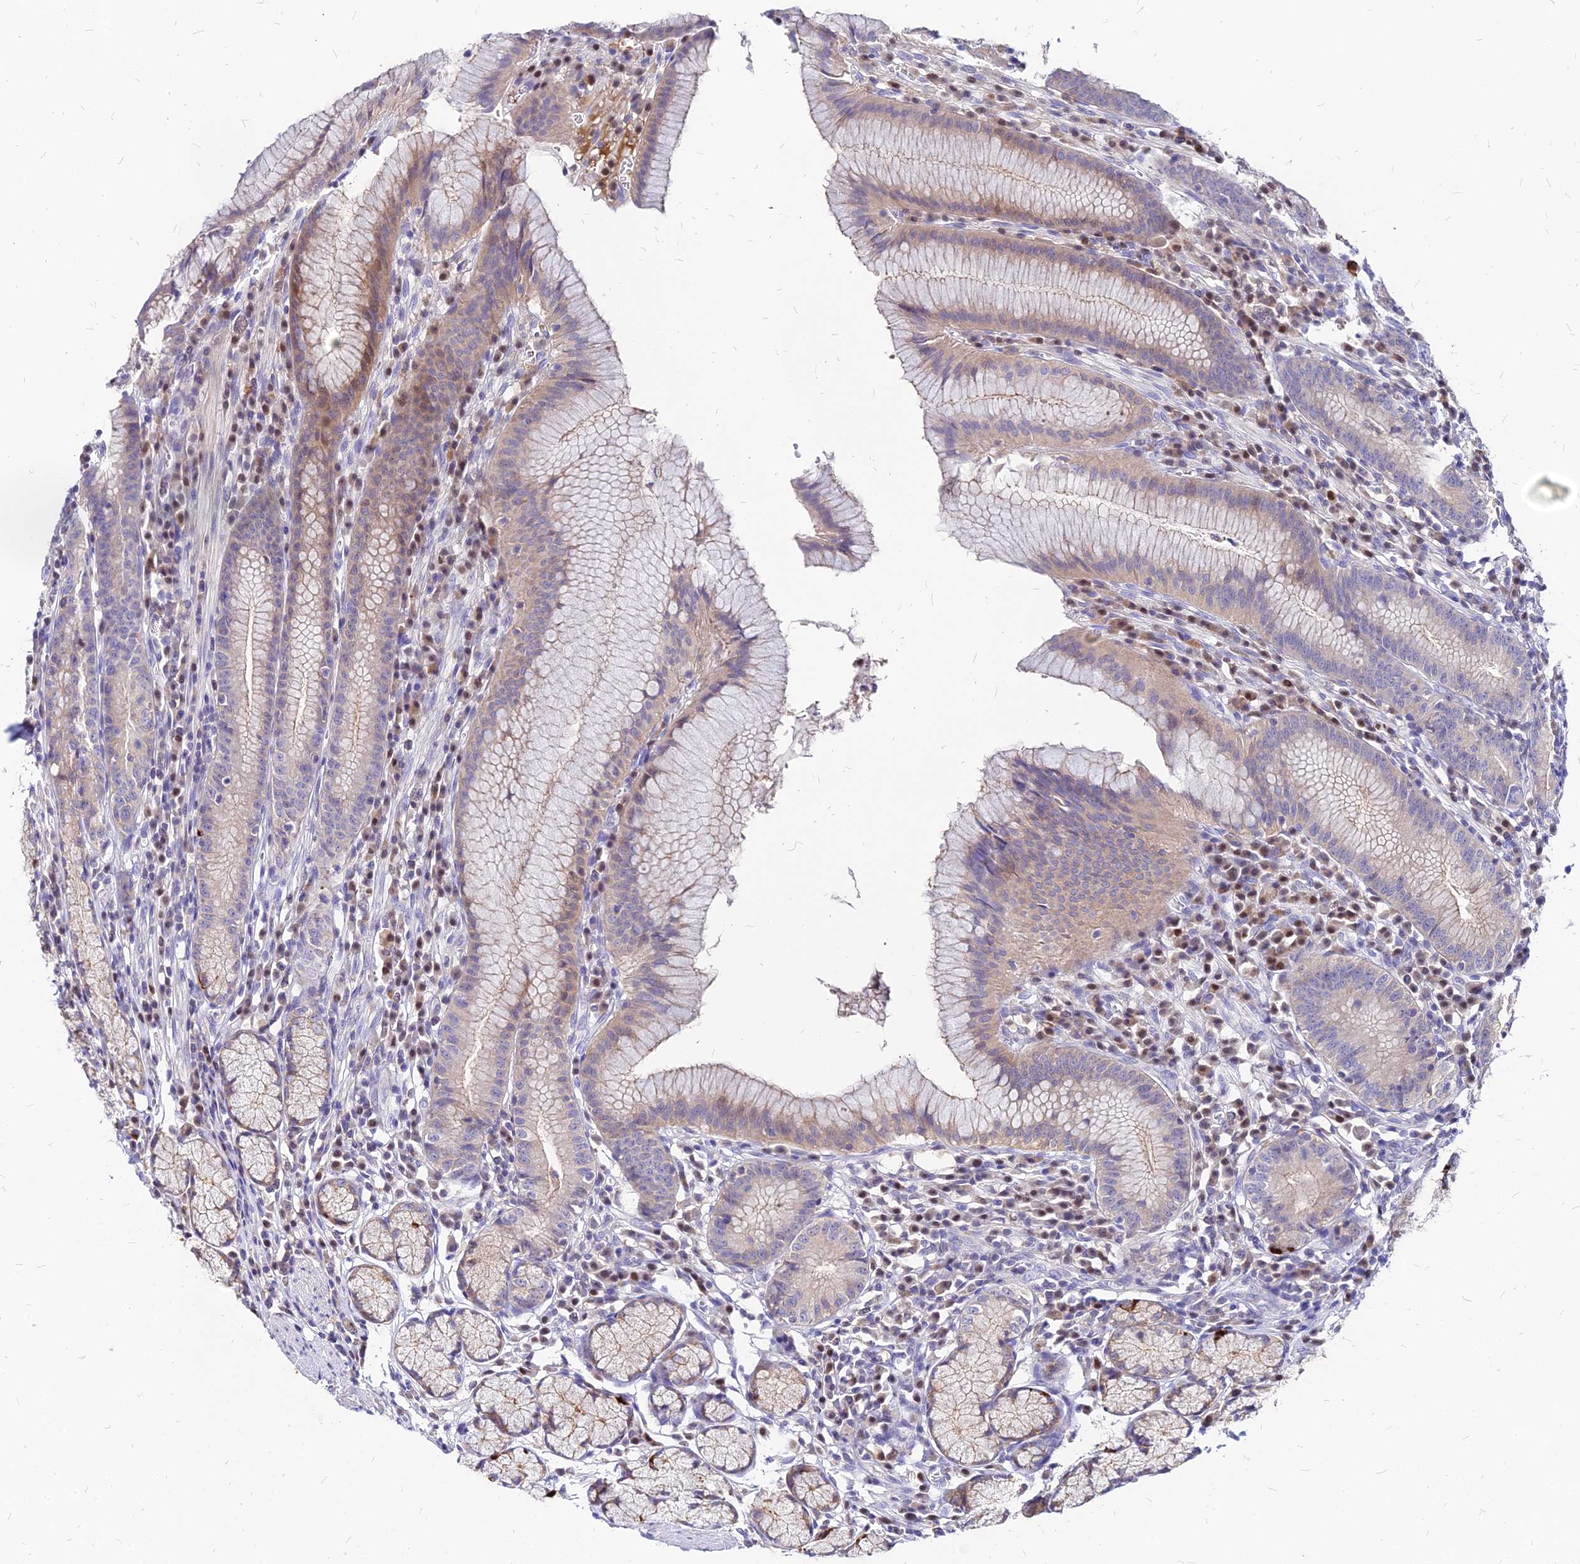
{"staining": {"intensity": "strong", "quantity": "<25%", "location": "cytoplasmic/membranous"}, "tissue": "stomach", "cell_type": "Glandular cells", "image_type": "normal", "snomed": [{"axis": "morphology", "description": "Normal tissue, NOS"}, {"axis": "topography", "description": "Stomach"}], "caption": "Brown immunohistochemical staining in benign human stomach shows strong cytoplasmic/membranous positivity in approximately <25% of glandular cells. Nuclei are stained in blue.", "gene": "ACSM6", "patient": {"sex": "male", "age": 55}}